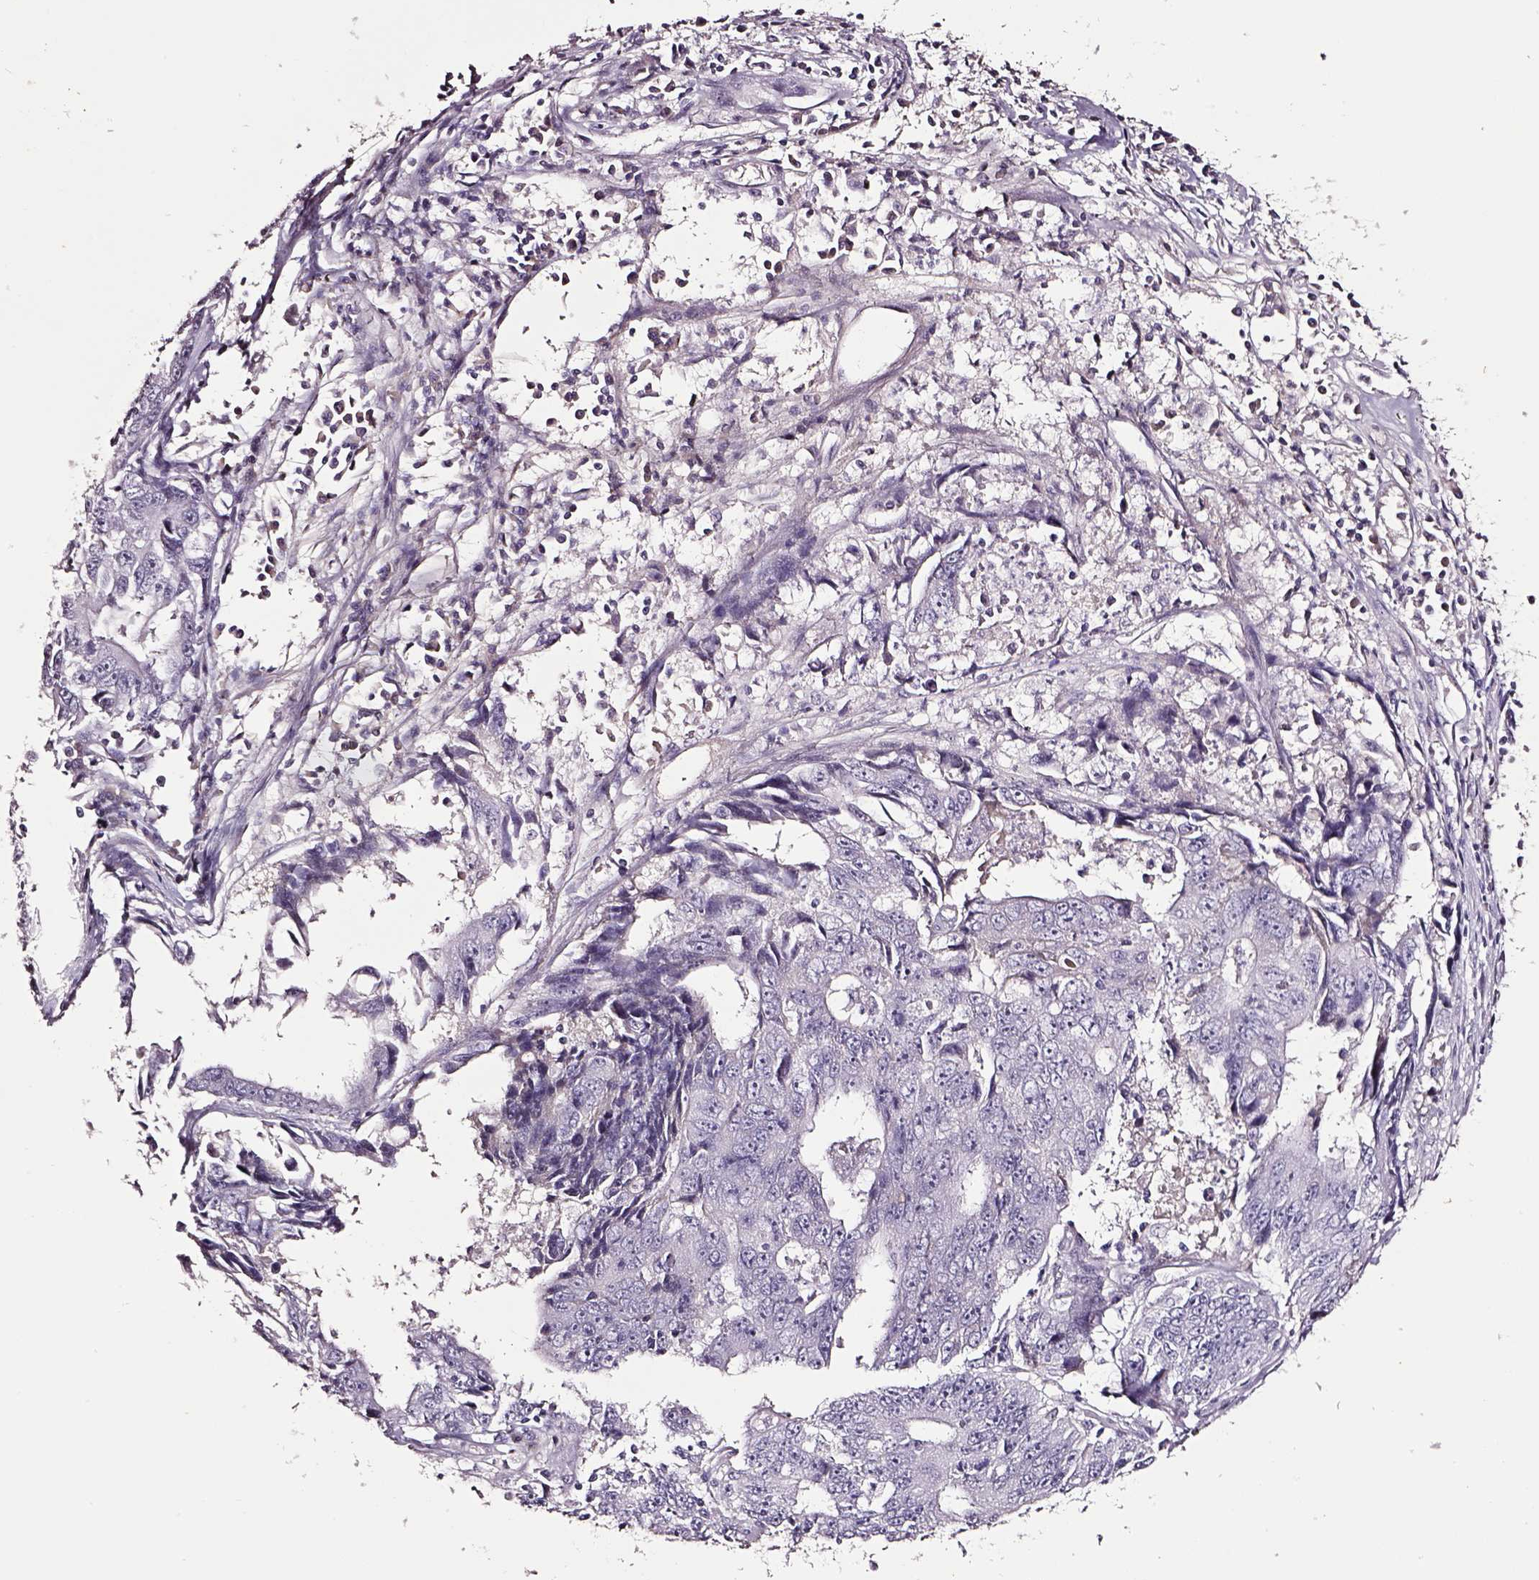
{"staining": {"intensity": "negative", "quantity": "none", "location": "none"}, "tissue": "liver cancer", "cell_type": "Tumor cells", "image_type": "cancer", "snomed": [{"axis": "morphology", "description": "Cholangiocarcinoma"}, {"axis": "topography", "description": "Liver"}], "caption": "Immunohistochemistry (IHC) photomicrograph of liver cancer stained for a protein (brown), which demonstrates no positivity in tumor cells. The staining was performed using DAB to visualize the protein expression in brown, while the nuclei were stained in blue with hematoxylin (Magnification: 20x).", "gene": "SMIM17", "patient": {"sex": "male", "age": 65}}